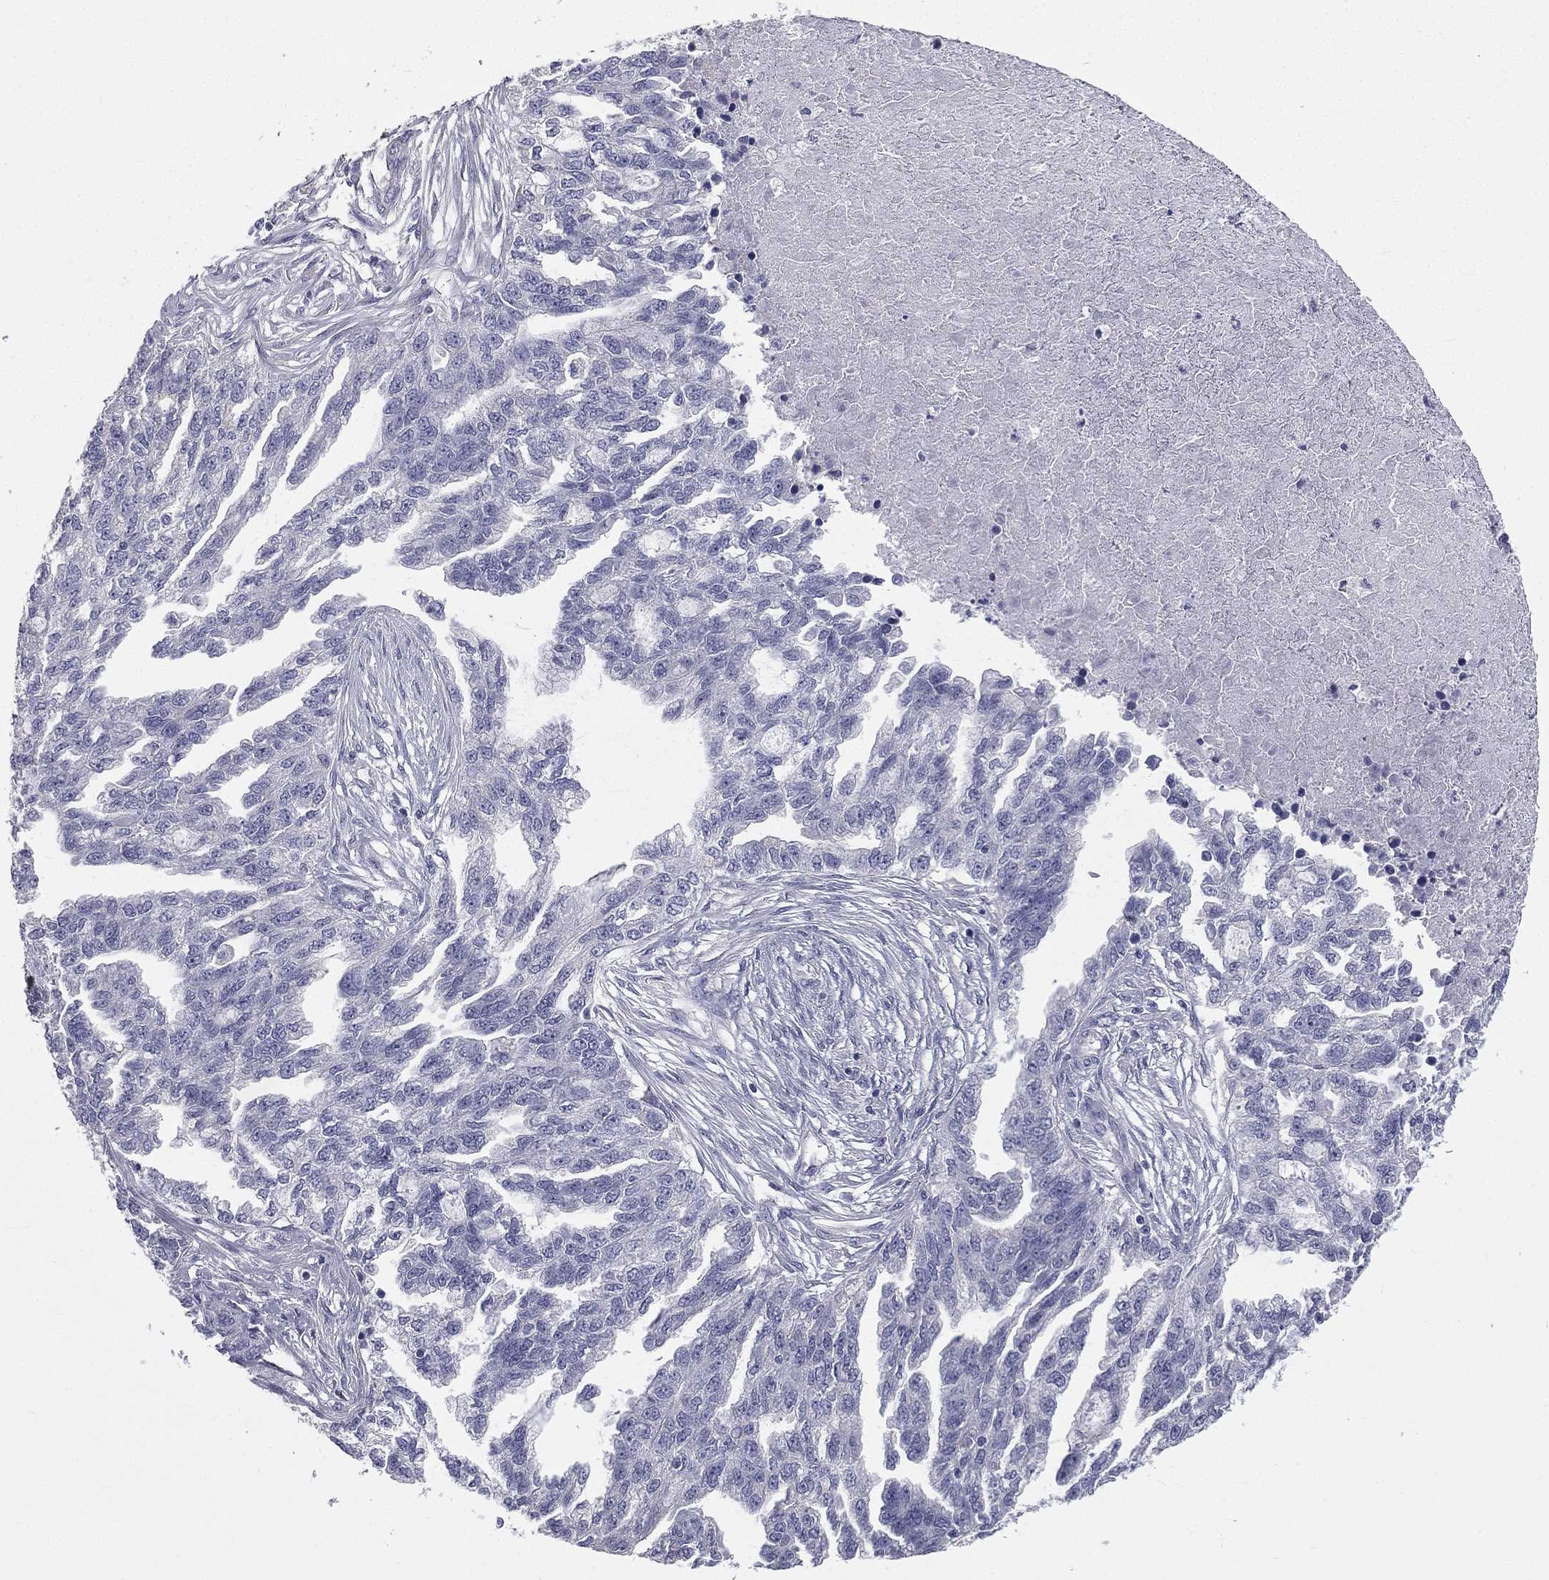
{"staining": {"intensity": "negative", "quantity": "none", "location": "none"}, "tissue": "ovarian cancer", "cell_type": "Tumor cells", "image_type": "cancer", "snomed": [{"axis": "morphology", "description": "Cystadenocarcinoma, serous, NOS"}, {"axis": "topography", "description": "Ovary"}], "caption": "Immunohistochemistry photomicrograph of neoplastic tissue: human ovarian serous cystadenocarcinoma stained with DAB displays no significant protein staining in tumor cells.", "gene": "MUC13", "patient": {"sex": "female", "age": 51}}